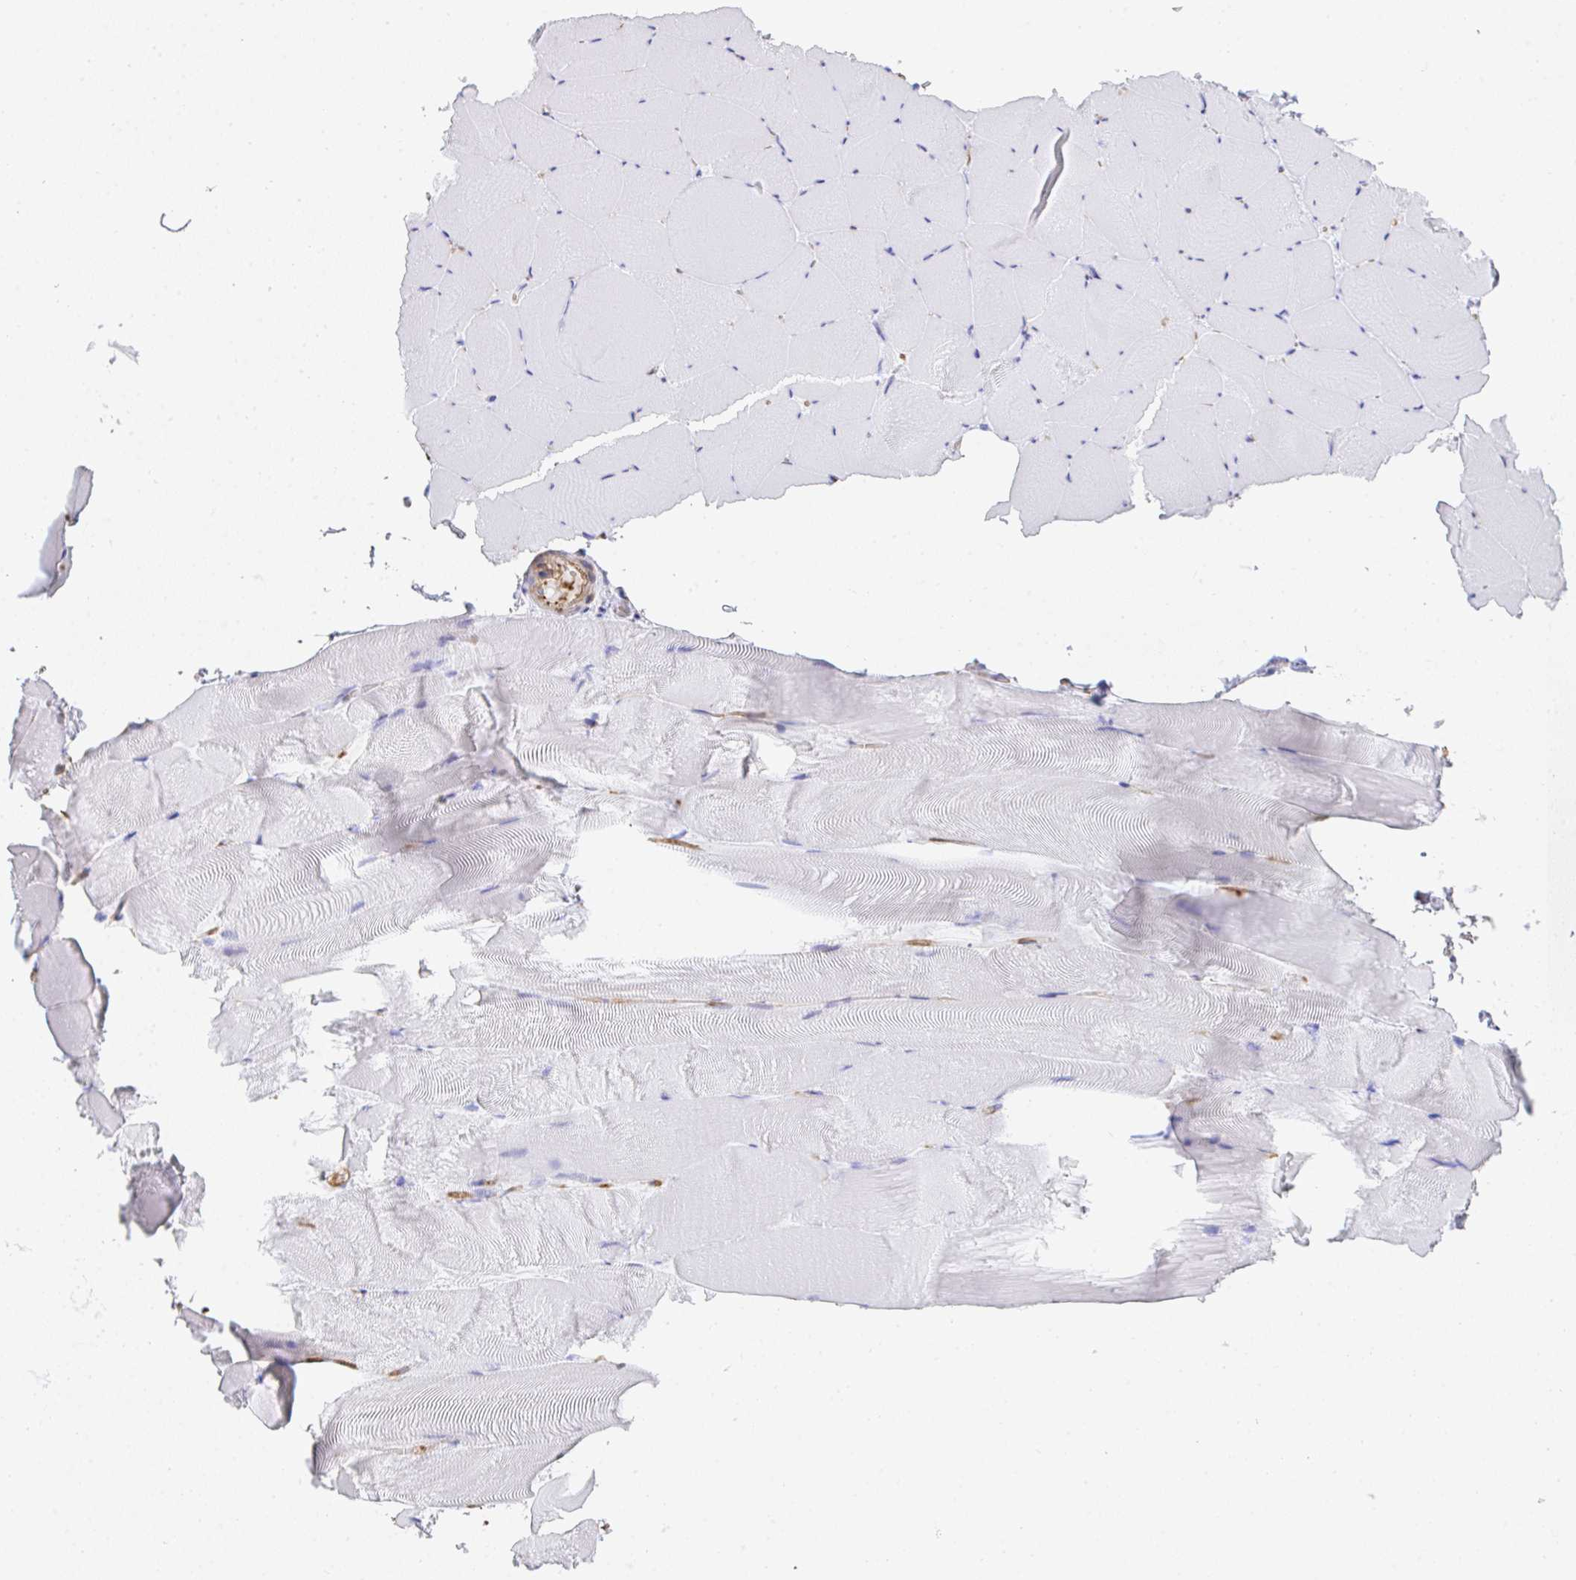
{"staining": {"intensity": "negative", "quantity": "none", "location": "none"}, "tissue": "skeletal muscle", "cell_type": "Myocytes", "image_type": "normal", "snomed": [{"axis": "morphology", "description": "Normal tissue, NOS"}, {"axis": "topography", "description": "Skeletal muscle"}], "caption": "High power microscopy photomicrograph of an immunohistochemistry image of normal skeletal muscle, revealing no significant positivity in myocytes.", "gene": "TNFAIP8", "patient": {"sex": "female", "age": 64}}